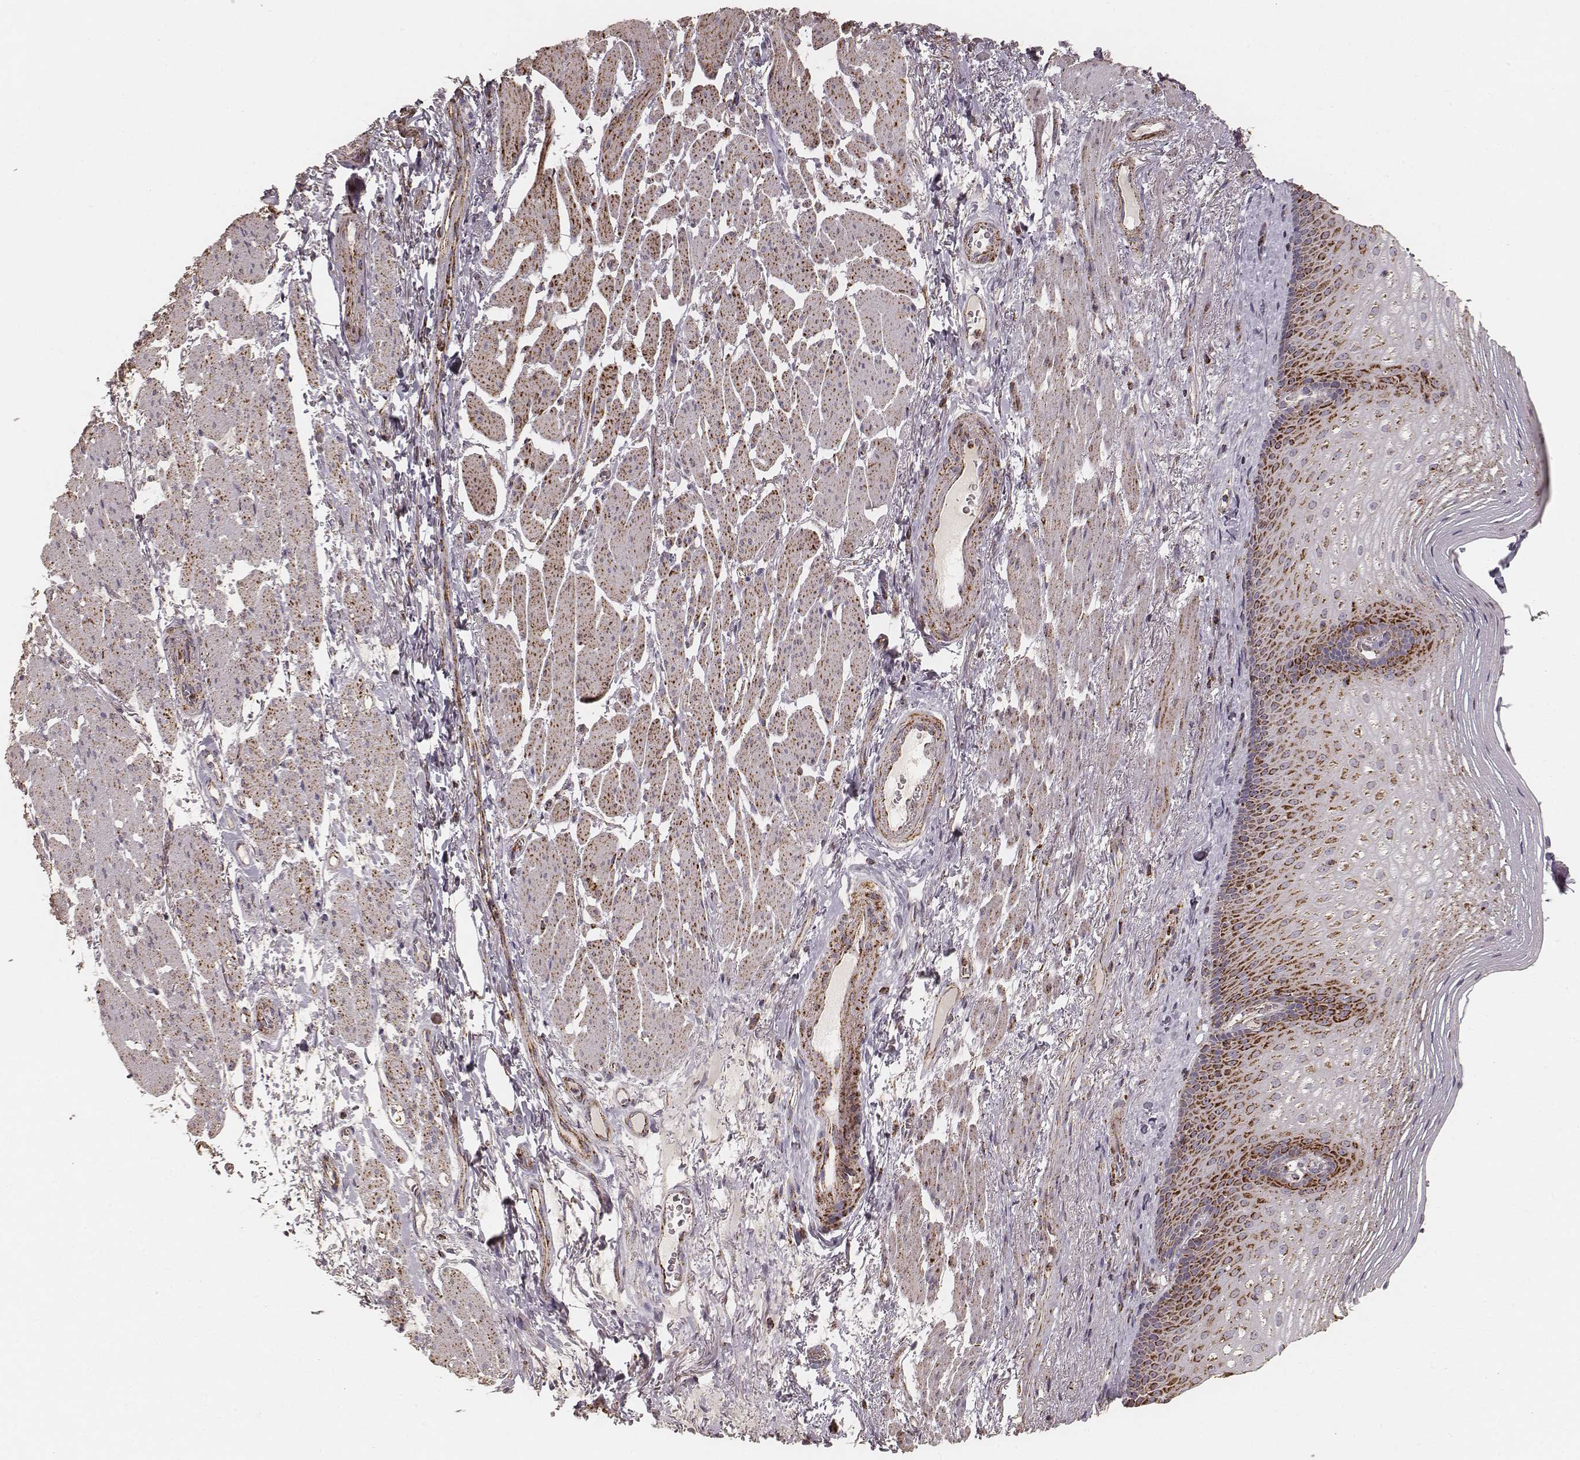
{"staining": {"intensity": "strong", "quantity": ">75%", "location": "cytoplasmic/membranous"}, "tissue": "esophagus", "cell_type": "Squamous epithelial cells", "image_type": "normal", "snomed": [{"axis": "morphology", "description": "Normal tissue, NOS"}, {"axis": "topography", "description": "Esophagus"}], "caption": "Protein expression by immunohistochemistry reveals strong cytoplasmic/membranous positivity in approximately >75% of squamous epithelial cells in benign esophagus.", "gene": "CS", "patient": {"sex": "male", "age": 76}}